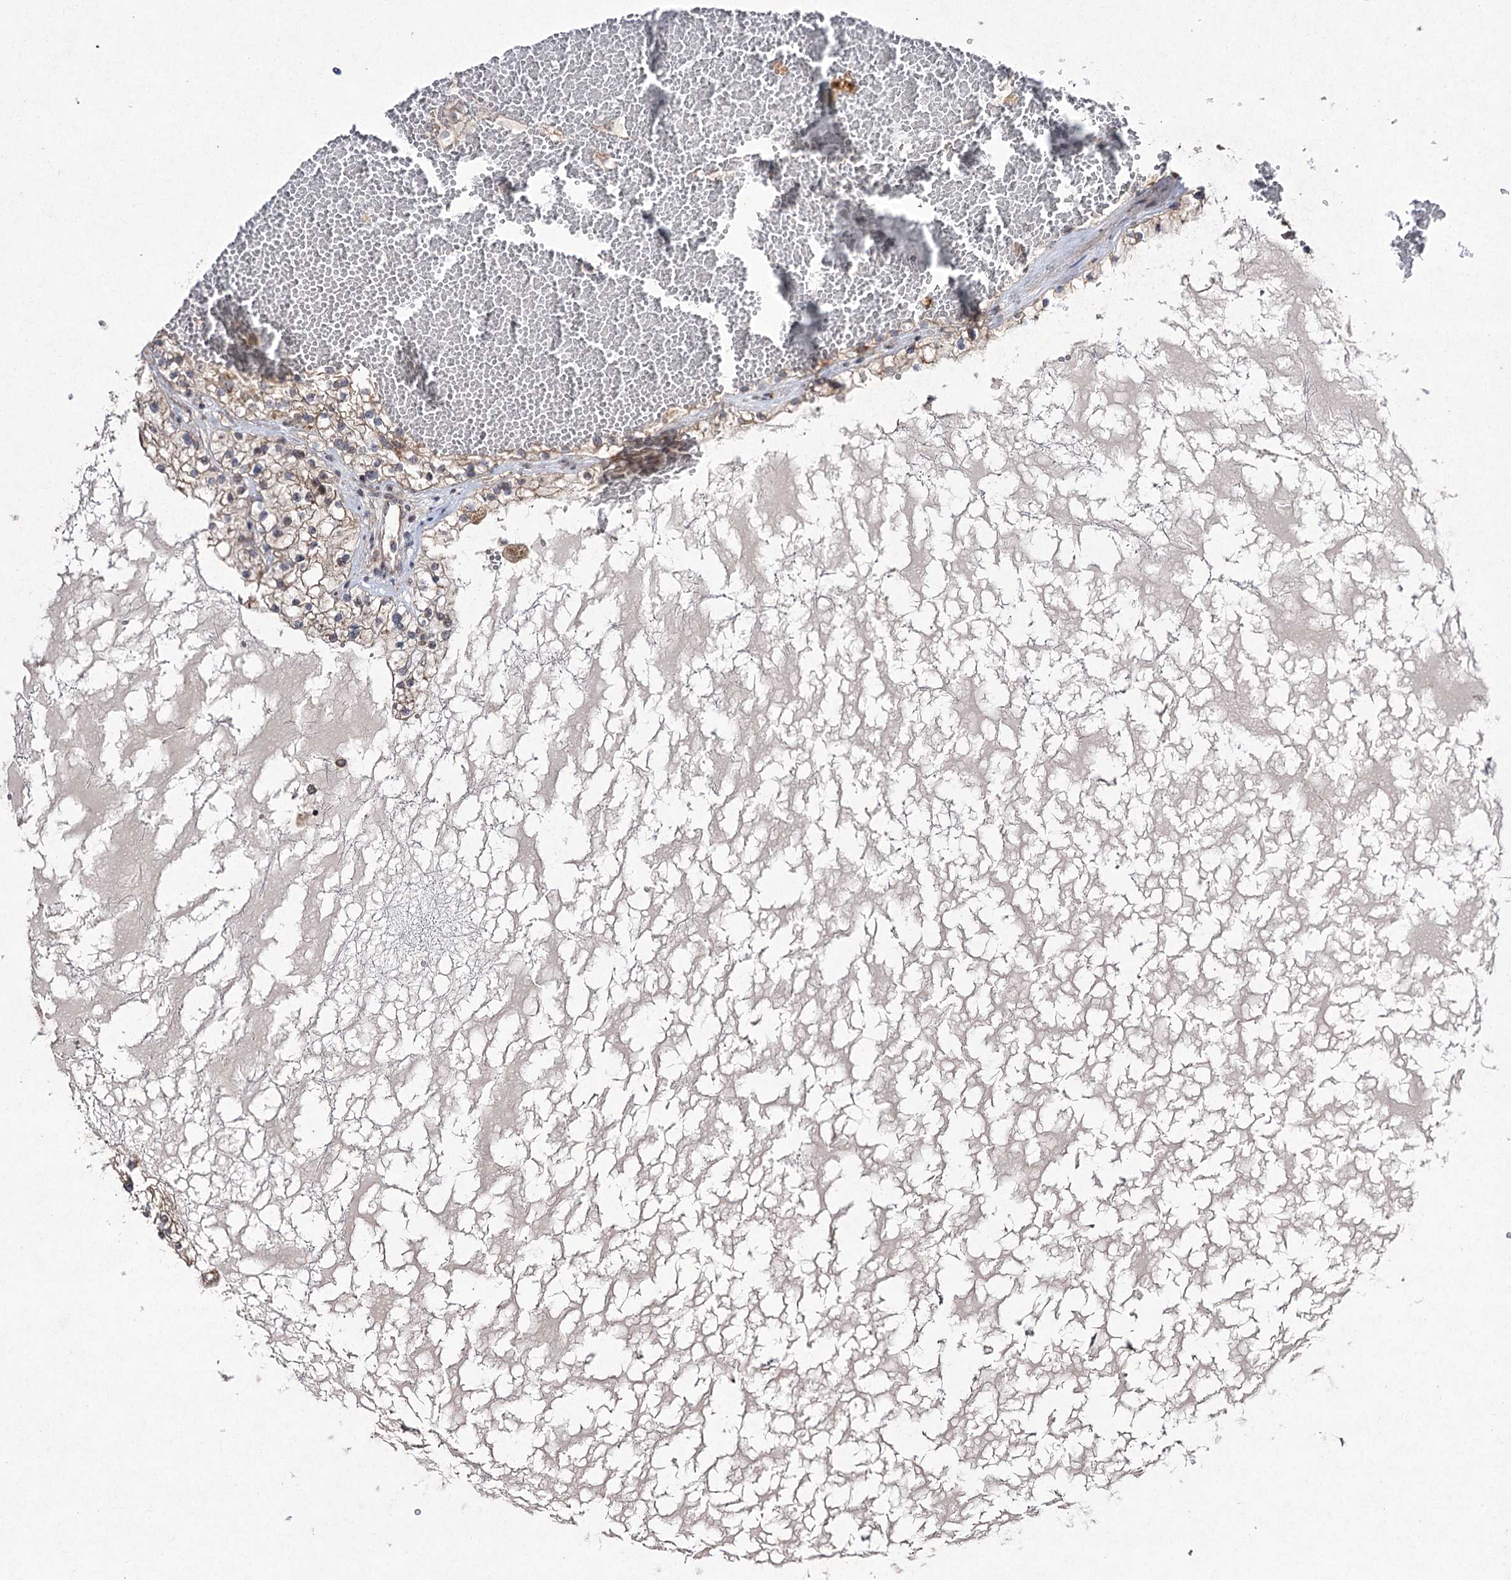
{"staining": {"intensity": "weak", "quantity": "<25%", "location": "cytoplasmic/membranous"}, "tissue": "renal cancer", "cell_type": "Tumor cells", "image_type": "cancer", "snomed": [{"axis": "morphology", "description": "Normal tissue, NOS"}, {"axis": "morphology", "description": "Adenocarcinoma, NOS"}, {"axis": "topography", "description": "Kidney"}], "caption": "Immunohistochemistry (IHC) image of neoplastic tissue: human renal adenocarcinoma stained with DAB (3,3'-diaminobenzidine) demonstrates no significant protein positivity in tumor cells. The staining was performed using DAB to visualize the protein expression in brown, while the nuclei were stained in blue with hematoxylin (Magnification: 20x).", "gene": "FANCL", "patient": {"sex": "male", "age": 68}}